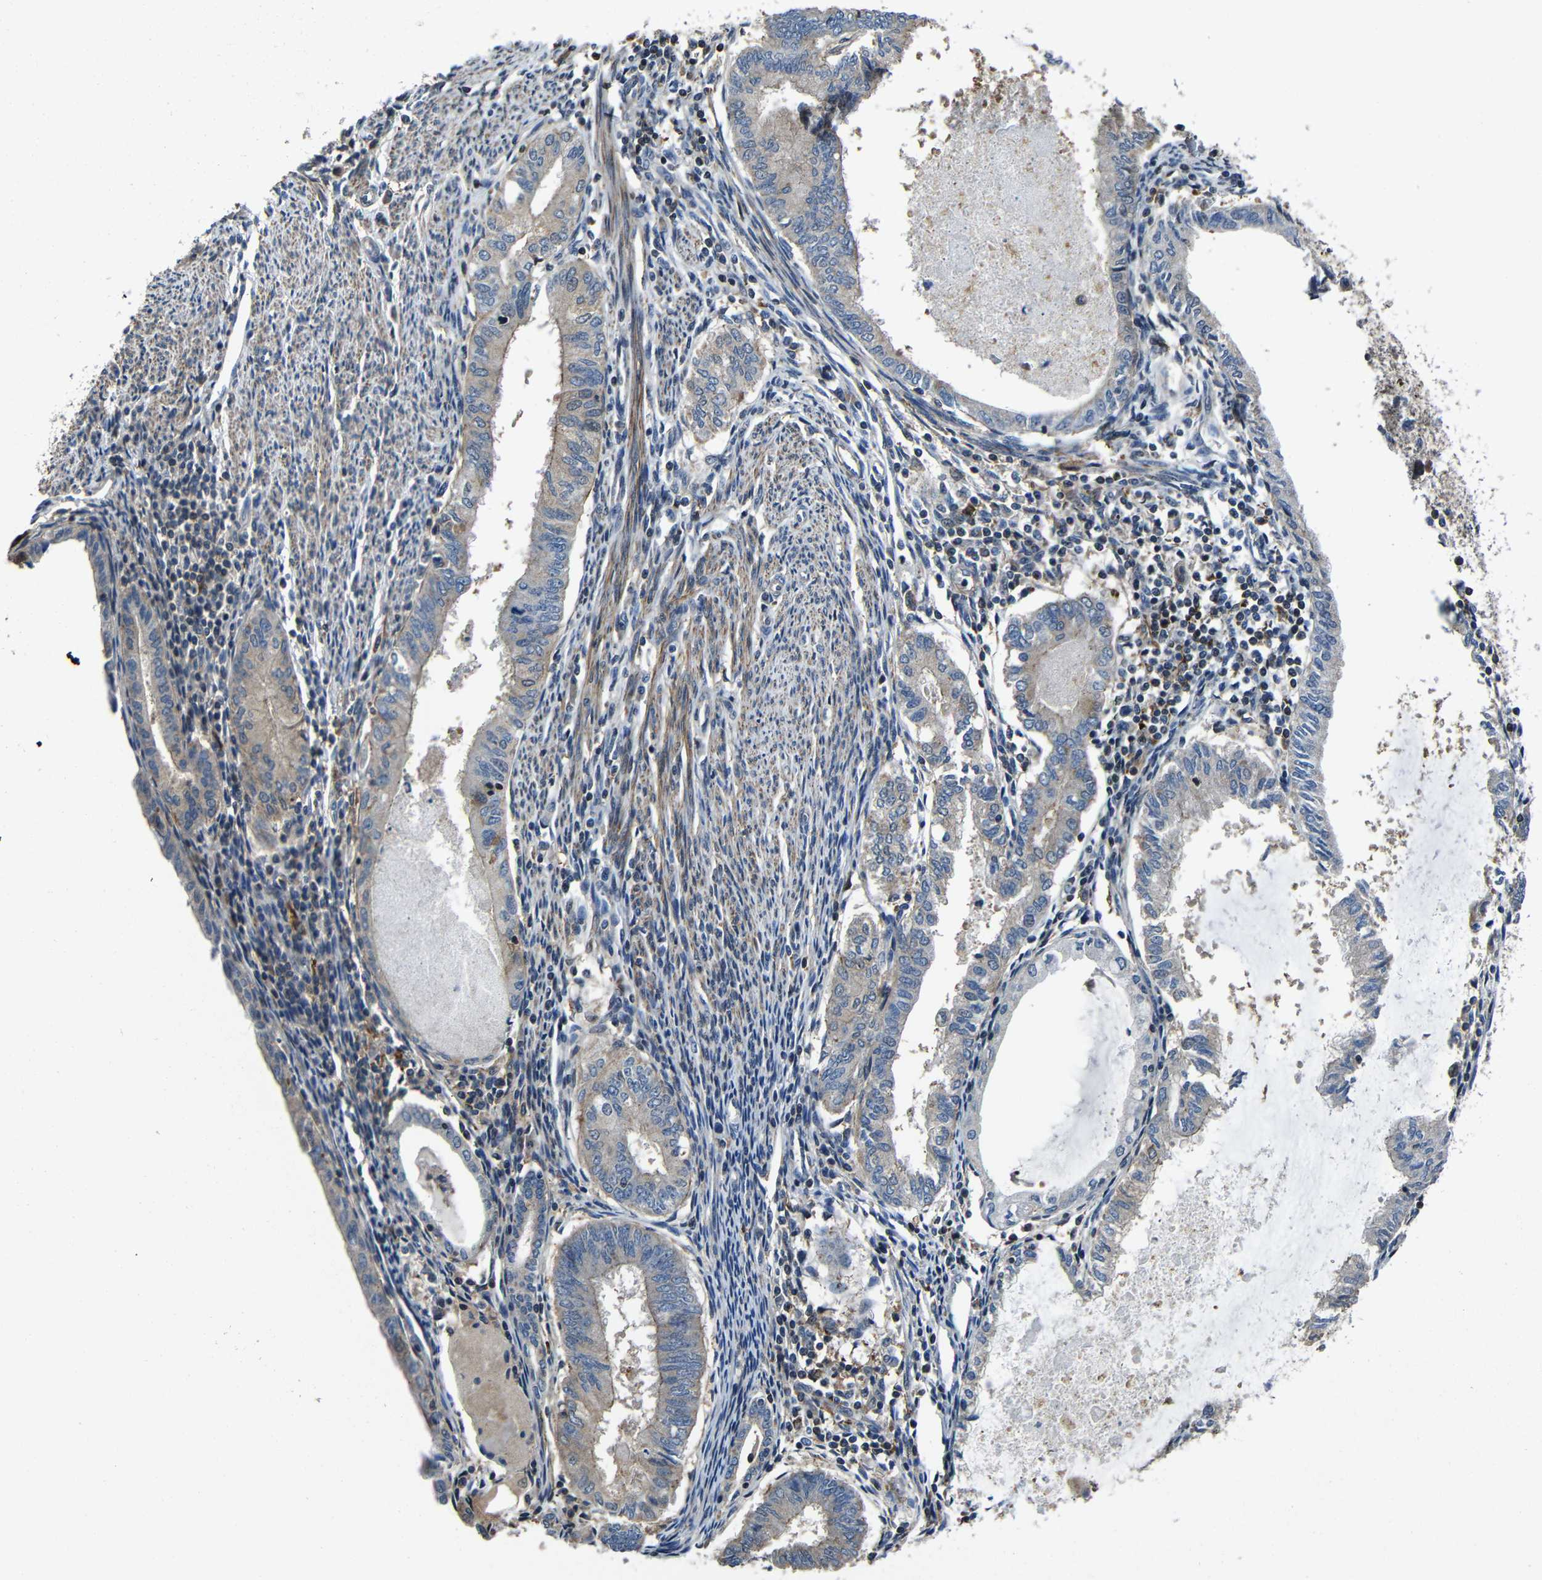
{"staining": {"intensity": "weak", "quantity": "25%-75%", "location": "cytoplasmic/membranous"}, "tissue": "endometrial cancer", "cell_type": "Tumor cells", "image_type": "cancer", "snomed": [{"axis": "morphology", "description": "Adenocarcinoma, NOS"}, {"axis": "topography", "description": "Endometrium"}], "caption": "Endometrial cancer tissue exhibits weak cytoplasmic/membranous positivity in about 25%-75% of tumor cells", "gene": "GDI1", "patient": {"sex": "female", "age": 86}}